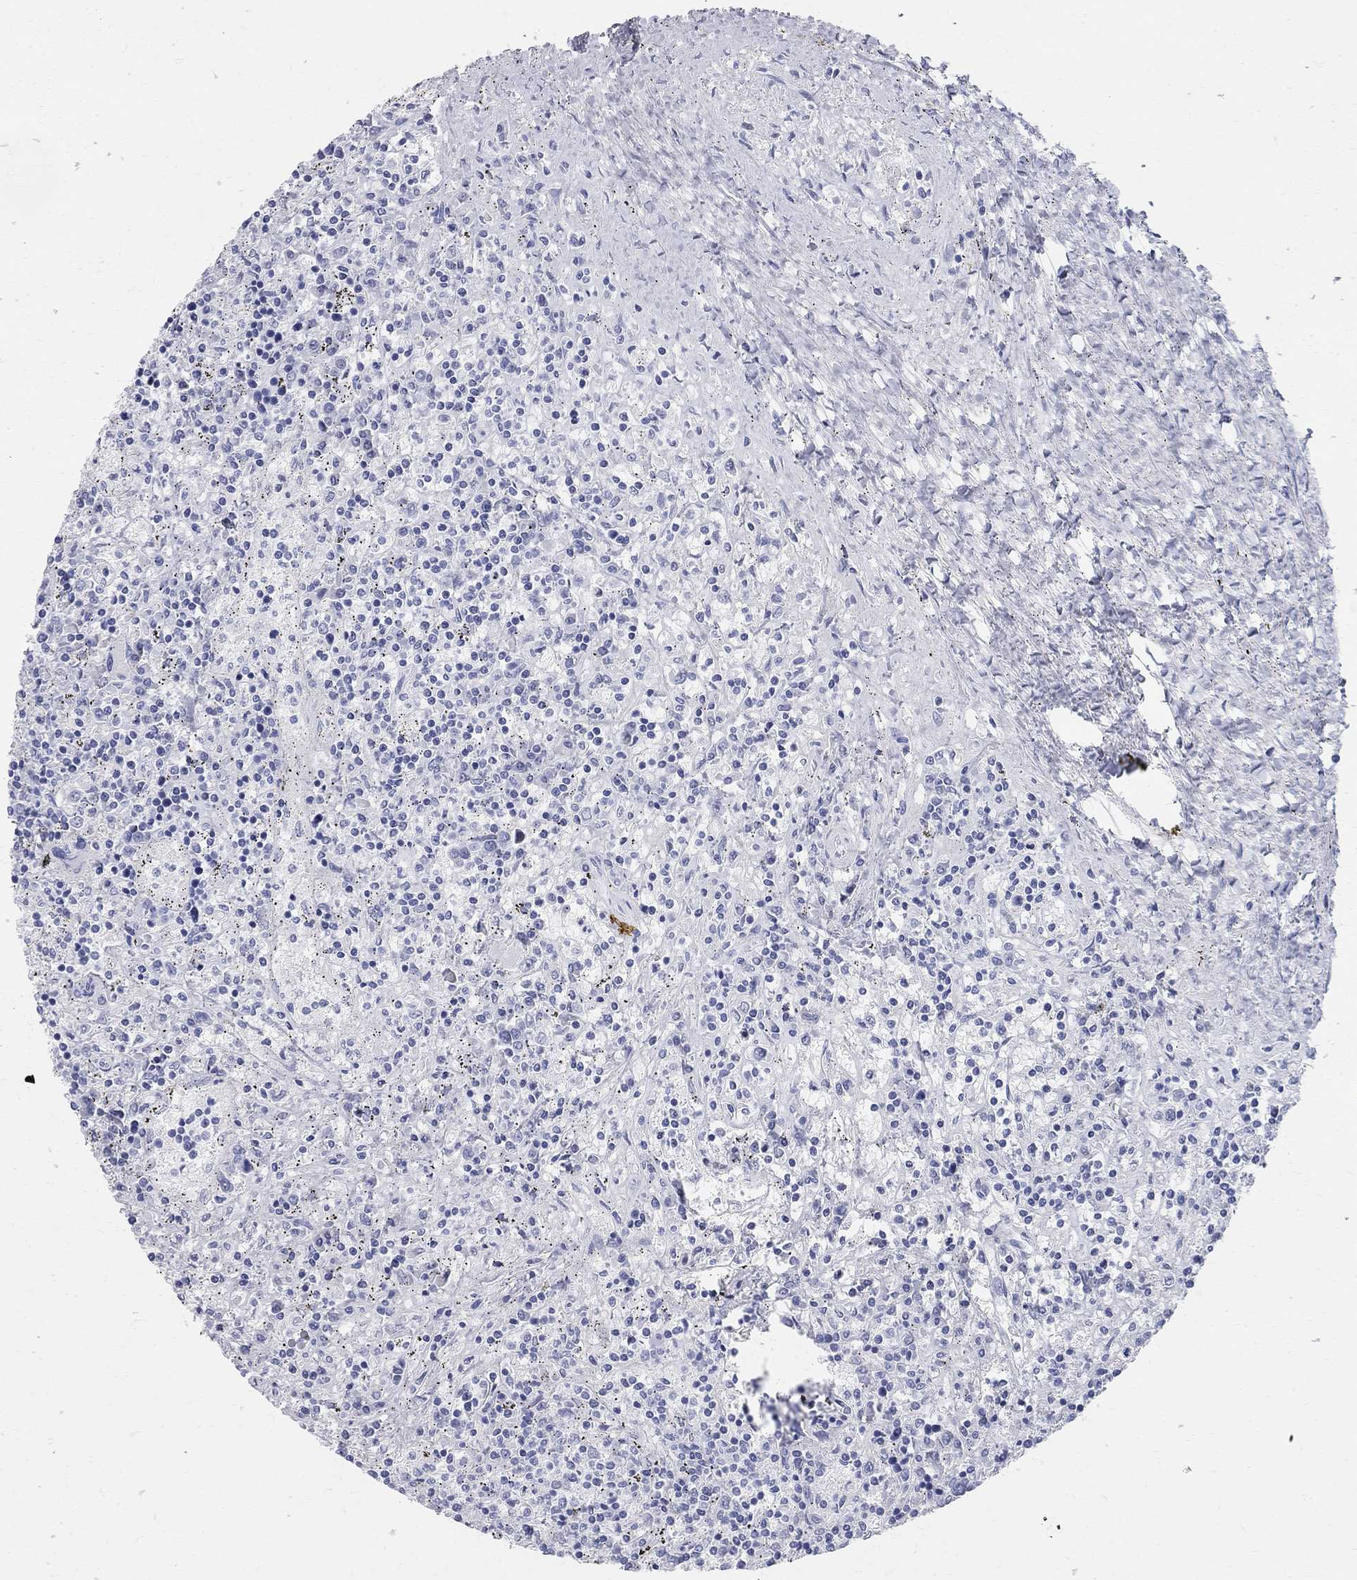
{"staining": {"intensity": "negative", "quantity": "none", "location": "none"}, "tissue": "lymphoma", "cell_type": "Tumor cells", "image_type": "cancer", "snomed": [{"axis": "morphology", "description": "Malignant lymphoma, non-Hodgkin's type, Low grade"}, {"axis": "topography", "description": "Spleen"}], "caption": "Human malignant lymphoma, non-Hodgkin's type (low-grade) stained for a protein using immunohistochemistry (IHC) demonstrates no expression in tumor cells.", "gene": "AOX1", "patient": {"sex": "male", "age": 62}}